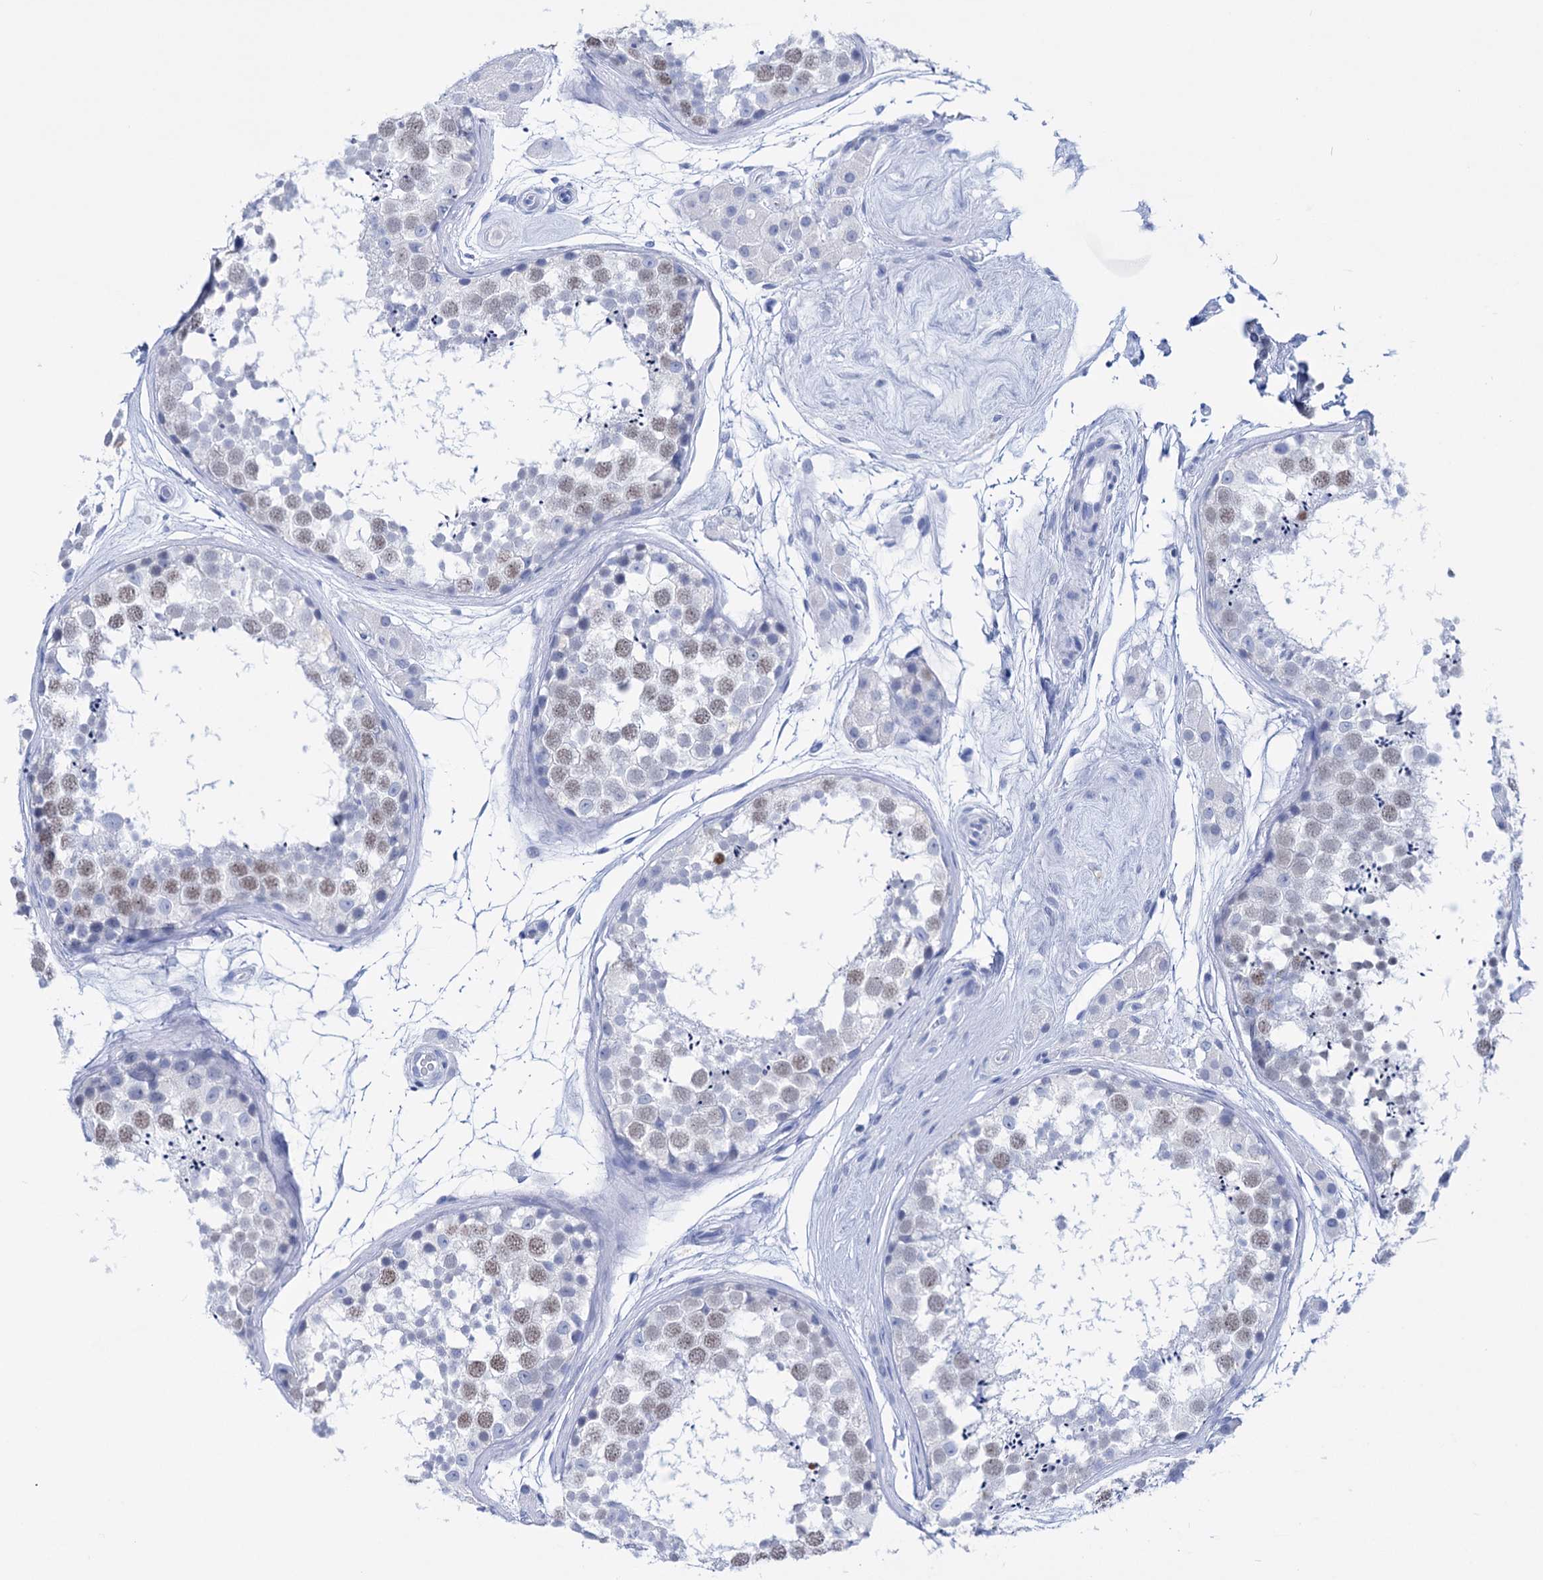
{"staining": {"intensity": "weak", "quantity": "<25%", "location": "nuclear"}, "tissue": "testis", "cell_type": "Cells in seminiferous ducts", "image_type": "normal", "snomed": [{"axis": "morphology", "description": "Normal tissue, NOS"}, {"axis": "topography", "description": "Testis"}], "caption": "This micrograph is of unremarkable testis stained with IHC to label a protein in brown with the nuclei are counter-stained blue. There is no positivity in cells in seminiferous ducts. (Brightfield microscopy of DAB (3,3'-diaminobenzidine) immunohistochemistry (IHC) at high magnification).", "gene": "FBXW12", "patient": {"sex": "male", "age": 56}}